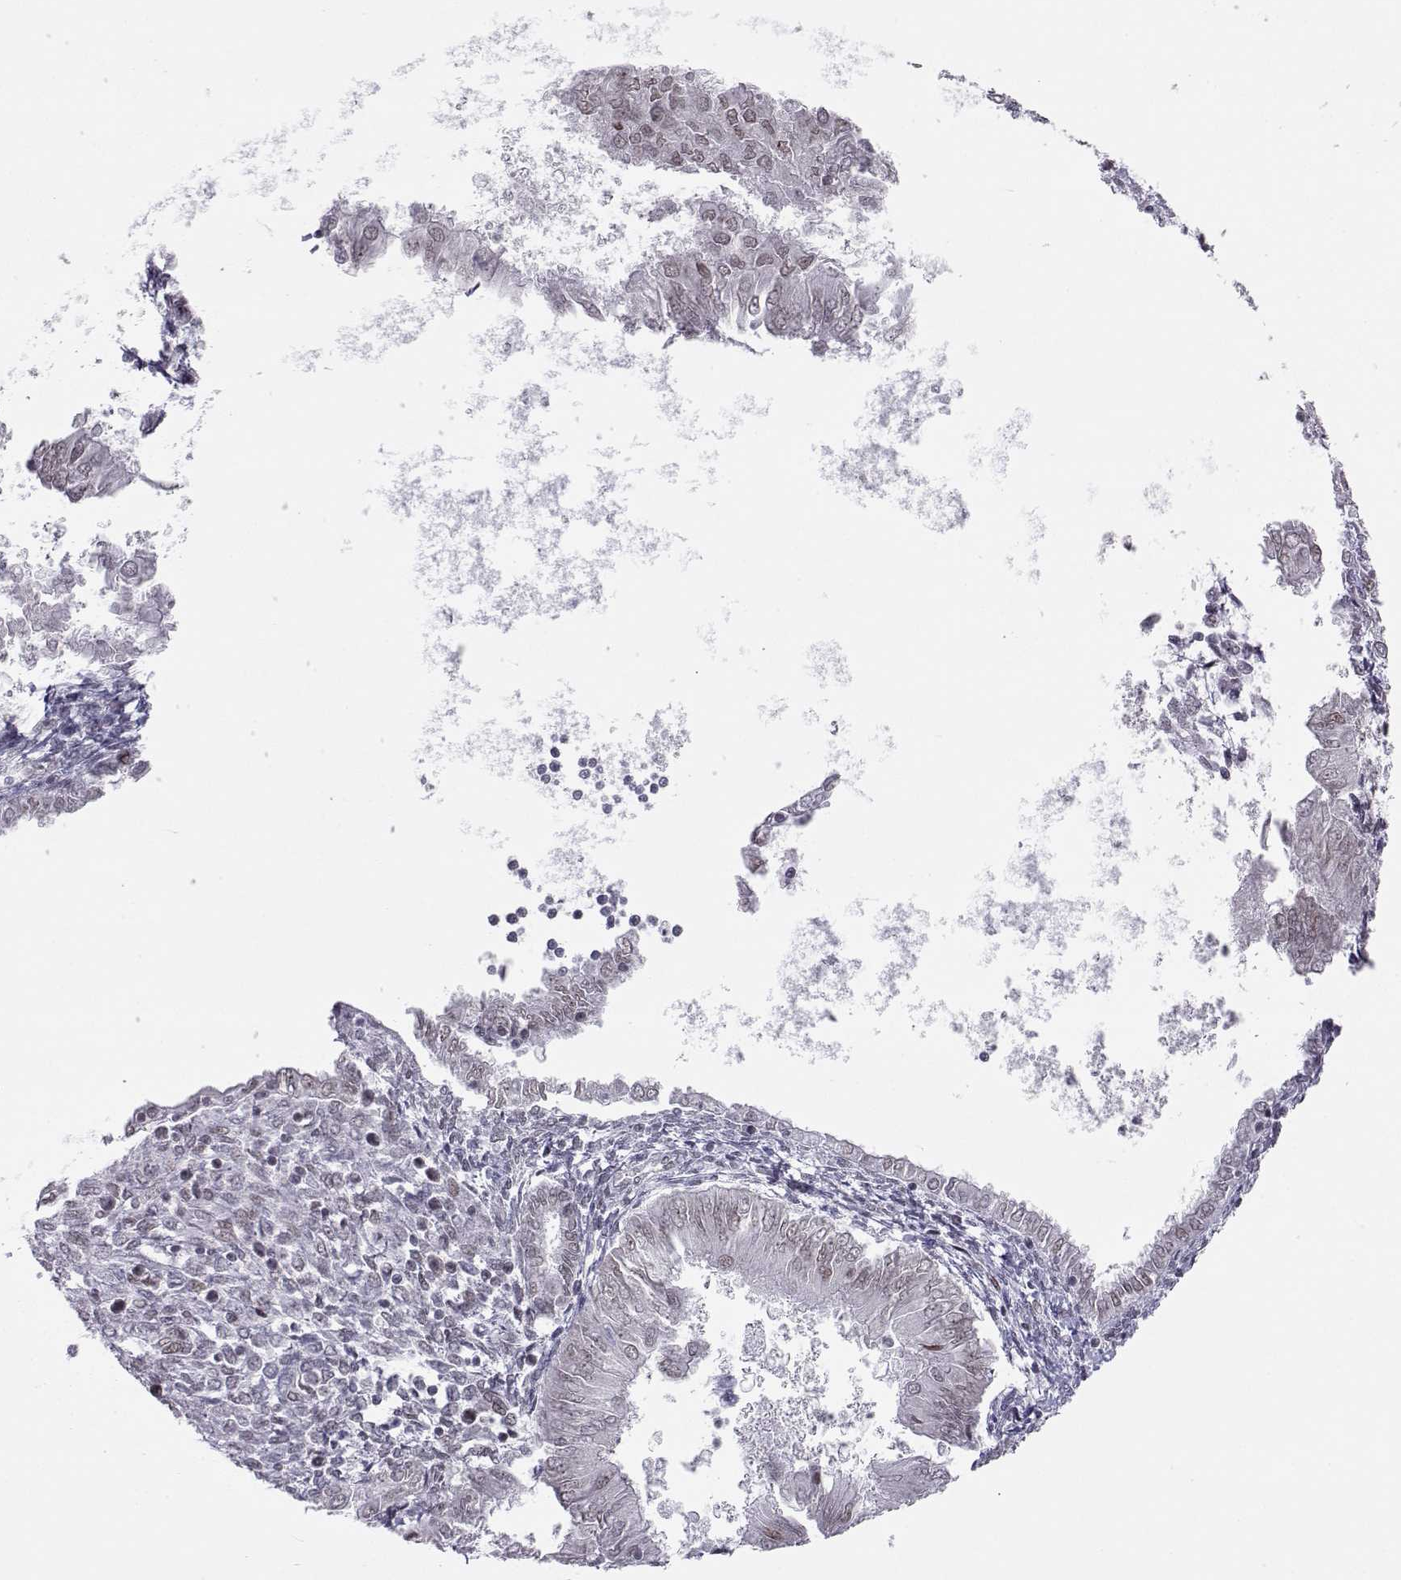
{"staining": {"intensity": "negative", "quantity": "none", "location": "none"}, "tissue": "endometrial cancer", "cell_type": "Tumor cells", "image_type": "cancer", "snomed": [{"axis": "morphology", "description": "Adenocarcinoma, NOS"}, {"axis": "topography", "description": "Endometrium"}], "caption": "A micrograph of human adenocarcinoma (endometrial) is negative for staining in tumor cells.", "gene": "SIX6", "patient": {"sex": "female", "age": 53}}